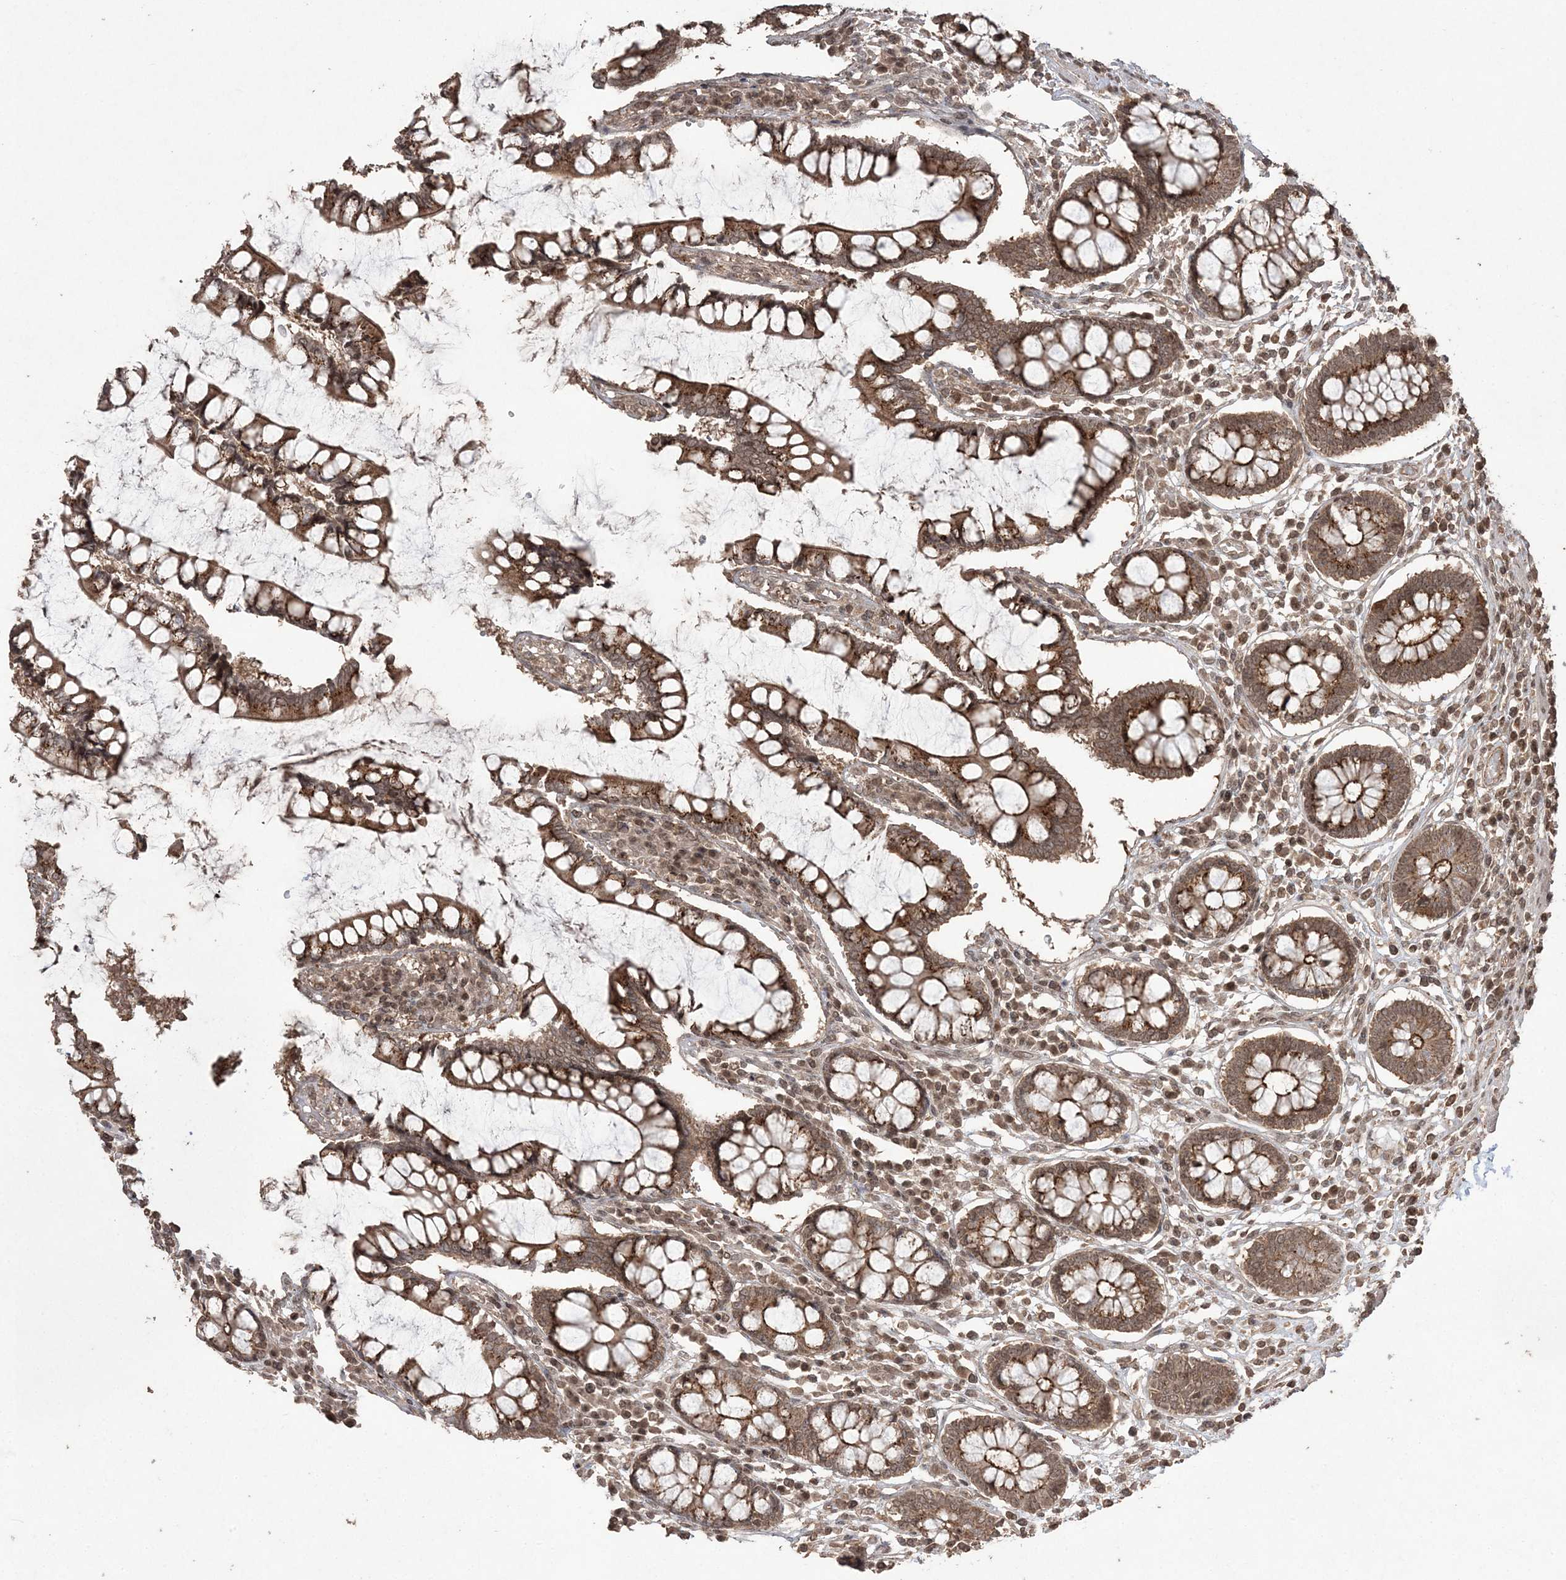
{"staining": {"intensity": "moderate", "quantity": ">75%", "location": "cytoplasmic/membranous,nuclear"}, "tissue": "colon", "cell_type": "Endothelial cells", "image_type": "normal", "snomed": [{"axis": "morphology", "description": "Normal tissue, NOS"}, {"axis": "topography", "description": "Colon"}], "caption": "A medium amount of moderate cytoplasmic/membranous,nuclear positivity is present in about >75% of endothelial cells in normal colon. (DAB IHC with brightfield microscopy, high magnification).", "gene": "EHHADH", "patient": {"sex": "female", "age": 79}}